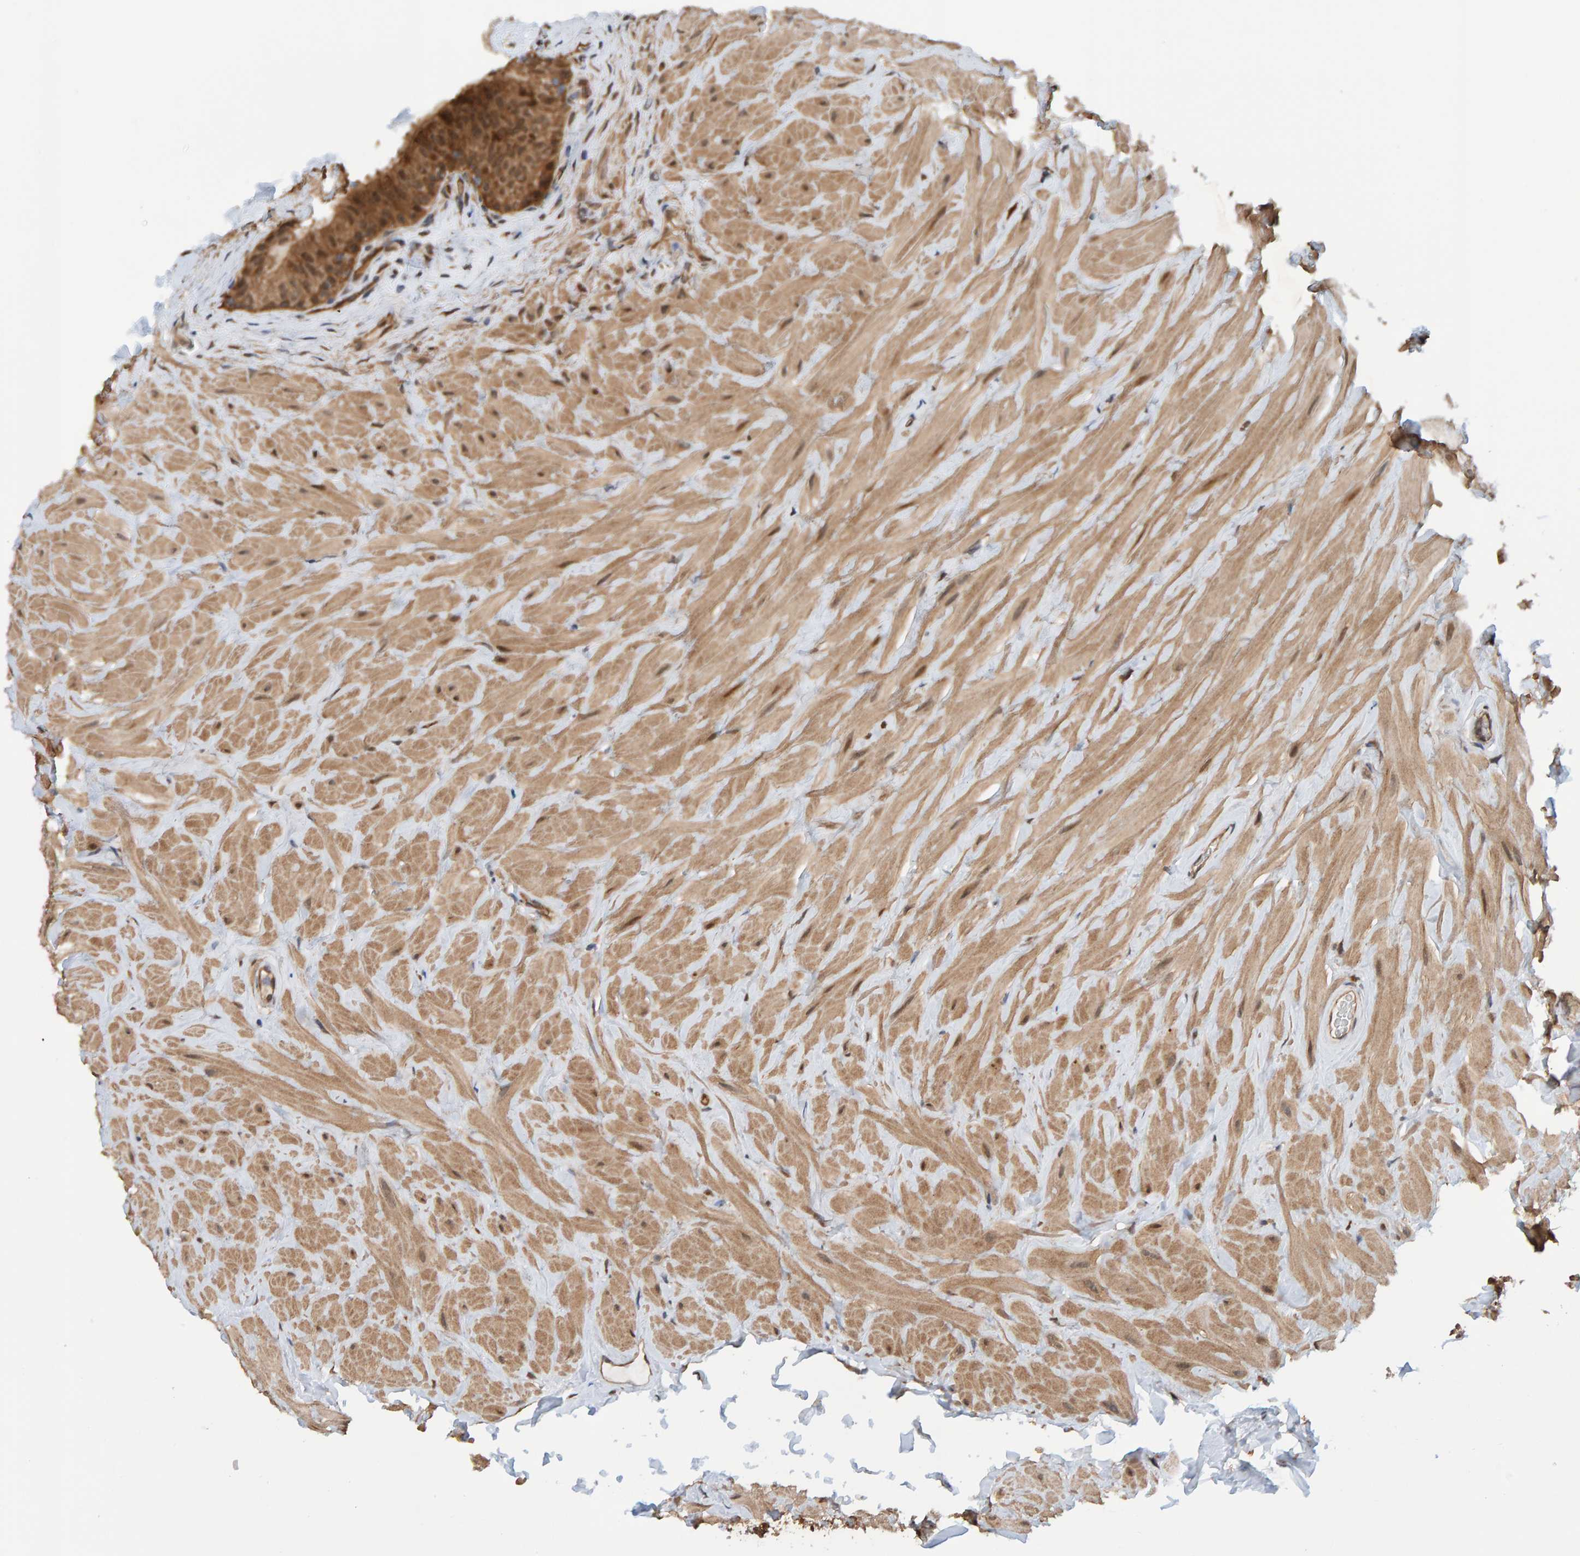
{"staining": {"intensity": "strong", "quantity": ">75%", "location": "cytoplasmic/membranous"}, "tissue": "epididymis", "cell_type": "Glandular cells", "image_type": "normal", "snomed": [{"axis": "morphology", "description": "Normal tissue, NOS"}, {"axis": "topography", "description": "Vascular tissue"}, {"axis": "topography", "description": "Epididymis"}], "caption": "The image displays a brown stain indicating the presence of a protein in the cytoplasmic/membranous of glandular cells in epididymis.", "gene": "SCRN2", "patient": {"sex": "male", "age": 49}}